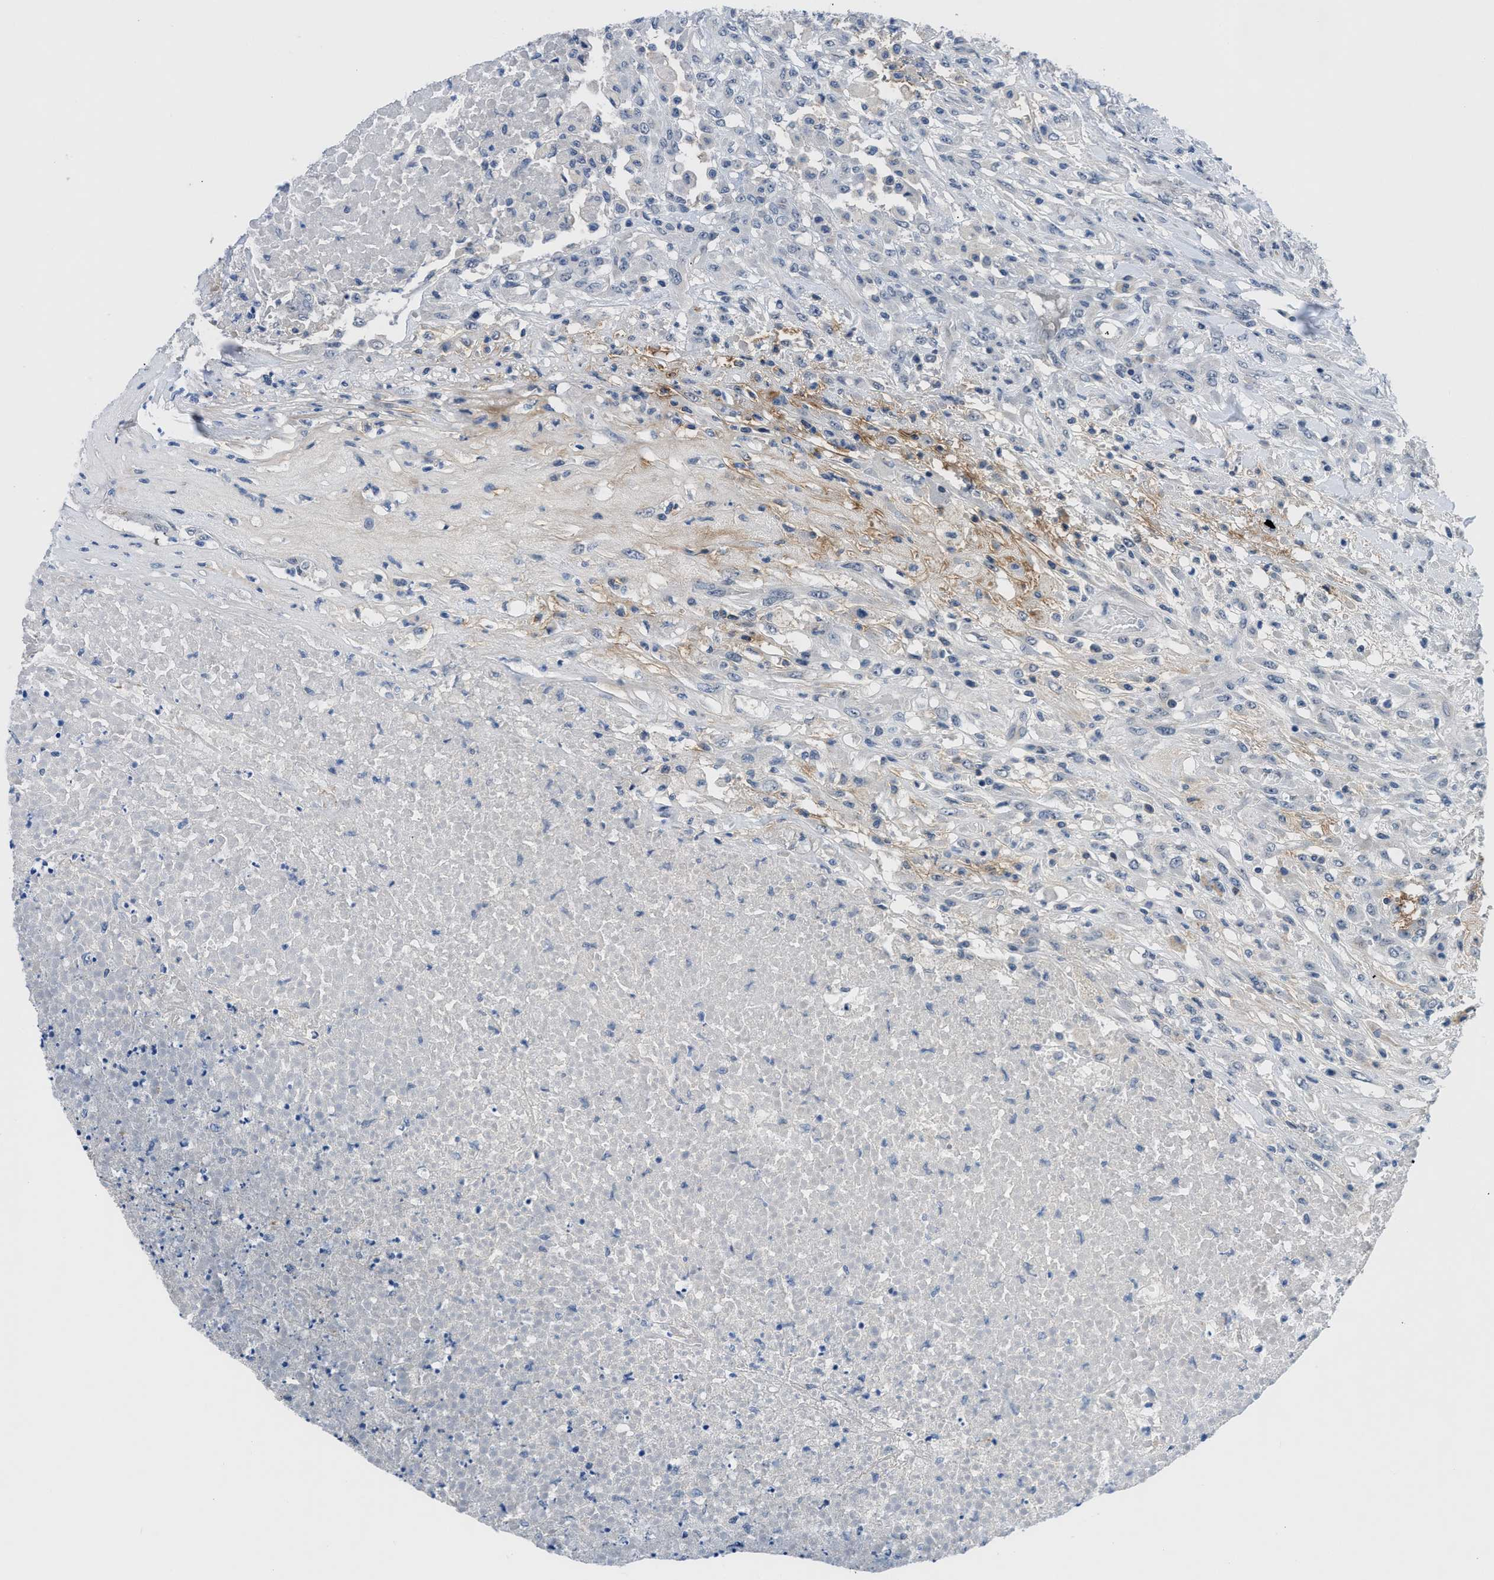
{"staining": {"intensity": "negative", "quantity": "none", "location": "none"}, "tissue": "testis cancer", "cell_type": "Tumor cells", "image_type": "cancer", "snomed": [{"axis": "morphology", "description": "Seminoma, NOS"}, {"axis": "topography", "description": "Testis"}], "caption": "High power microscopy photomicrograph of an immunohistochemistry photomicrograph of testis seminoma, revealing no significant staining in tumor cells.", "gene": "OR9K2", "patient": {"sex": "male", "age": 59}}